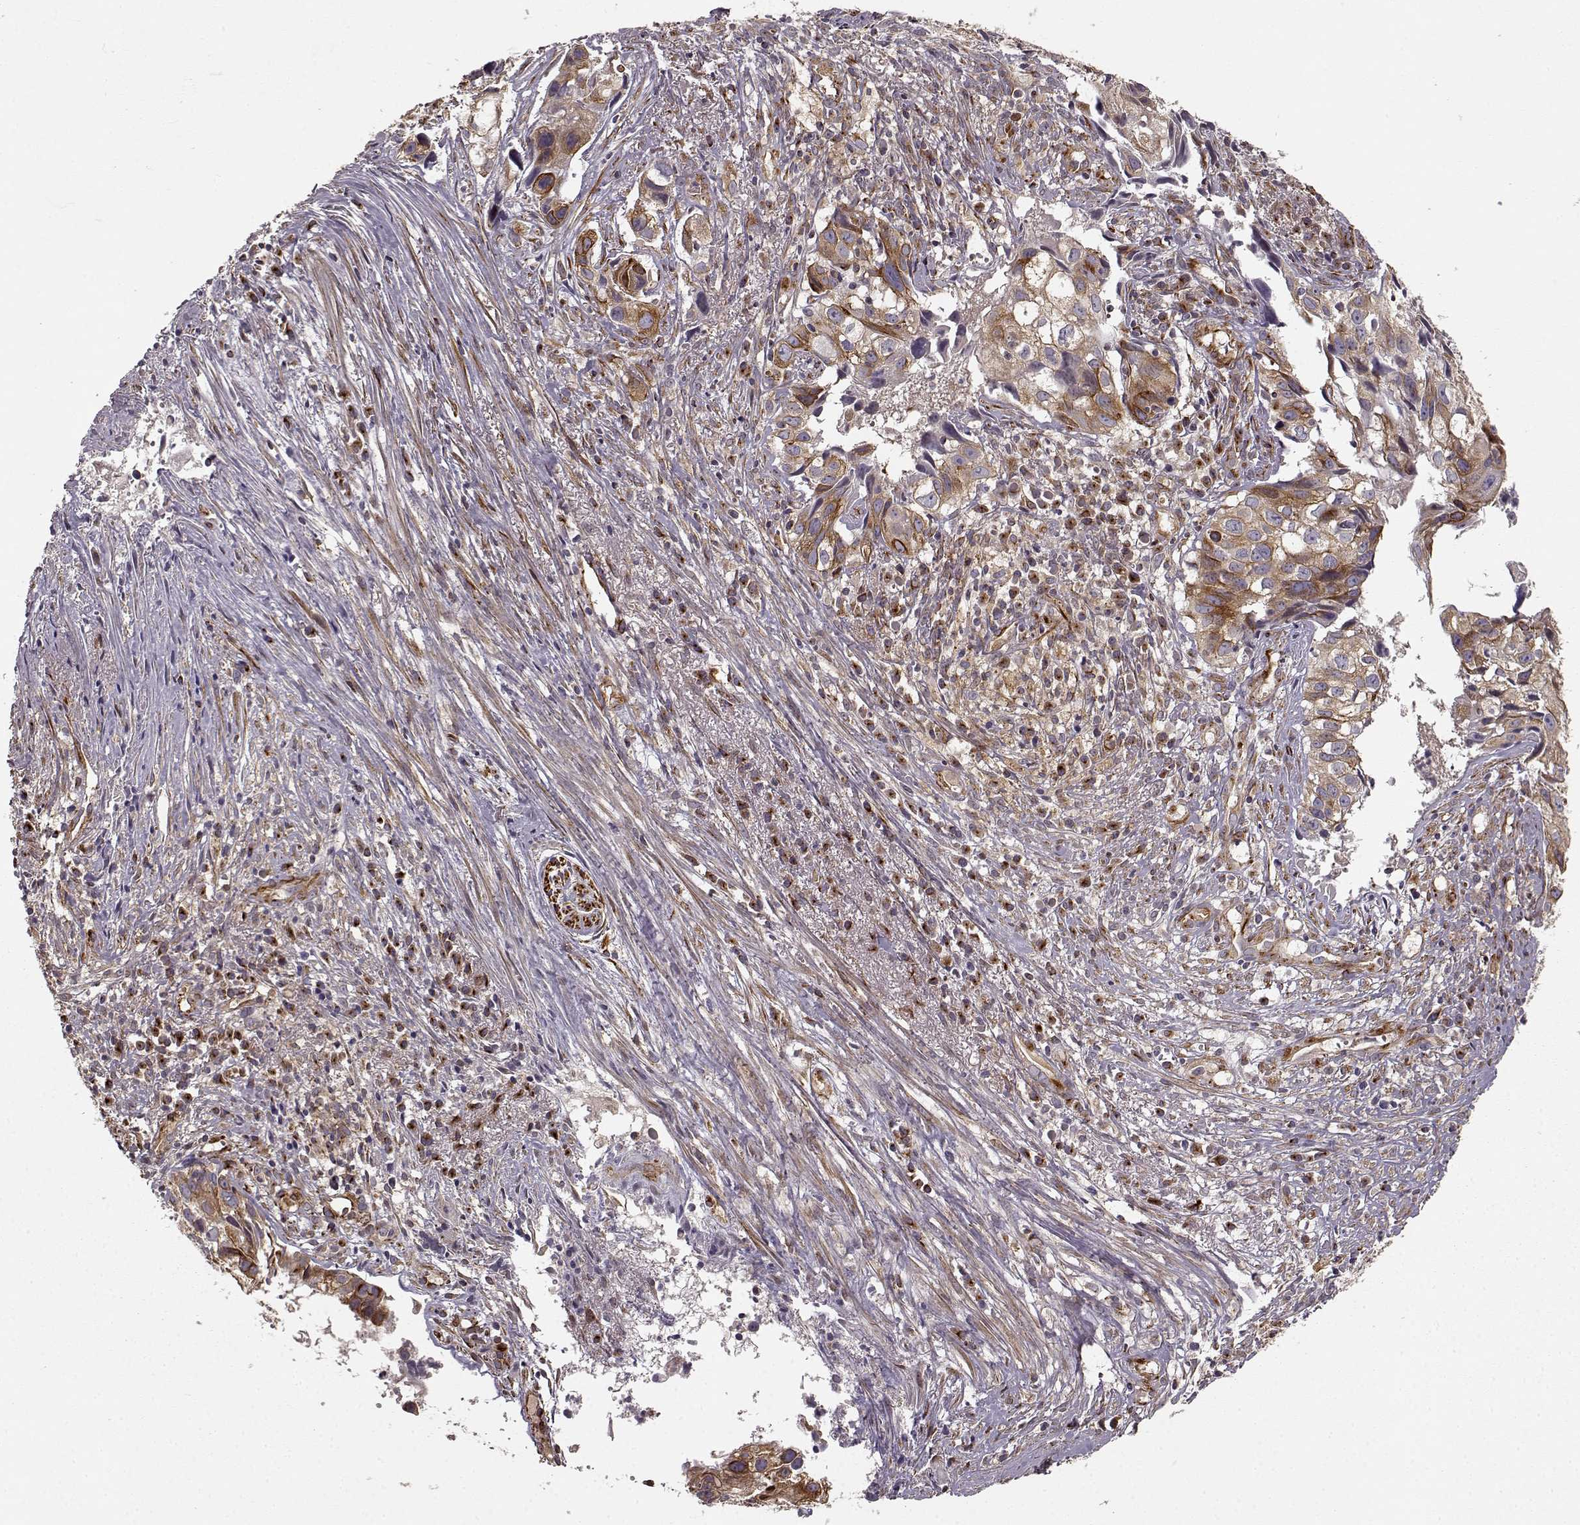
{"staining": {"intensity": "moderate", "quantity": "25%-75%", "location": "cytoplasmic/membranous"}, "tissue": "cervical cancer", "cell_type": "Tumor cells", "image_type": "cancer", "snomed": [{"axis": "morphology", "description": "Squamous cell carcinoma, NOS"}, {"axis": "topography", "description": "Cervix"}], "caption": "Cervical squamous cell carcinoma was stained to show a protein in brown. There is medium levels of moderate cytoplasmic/membranous positivity in approximately 25%-75% of tumor cells.", "gene": "MTR", "patient": {"sex": "female", "age": 53}}